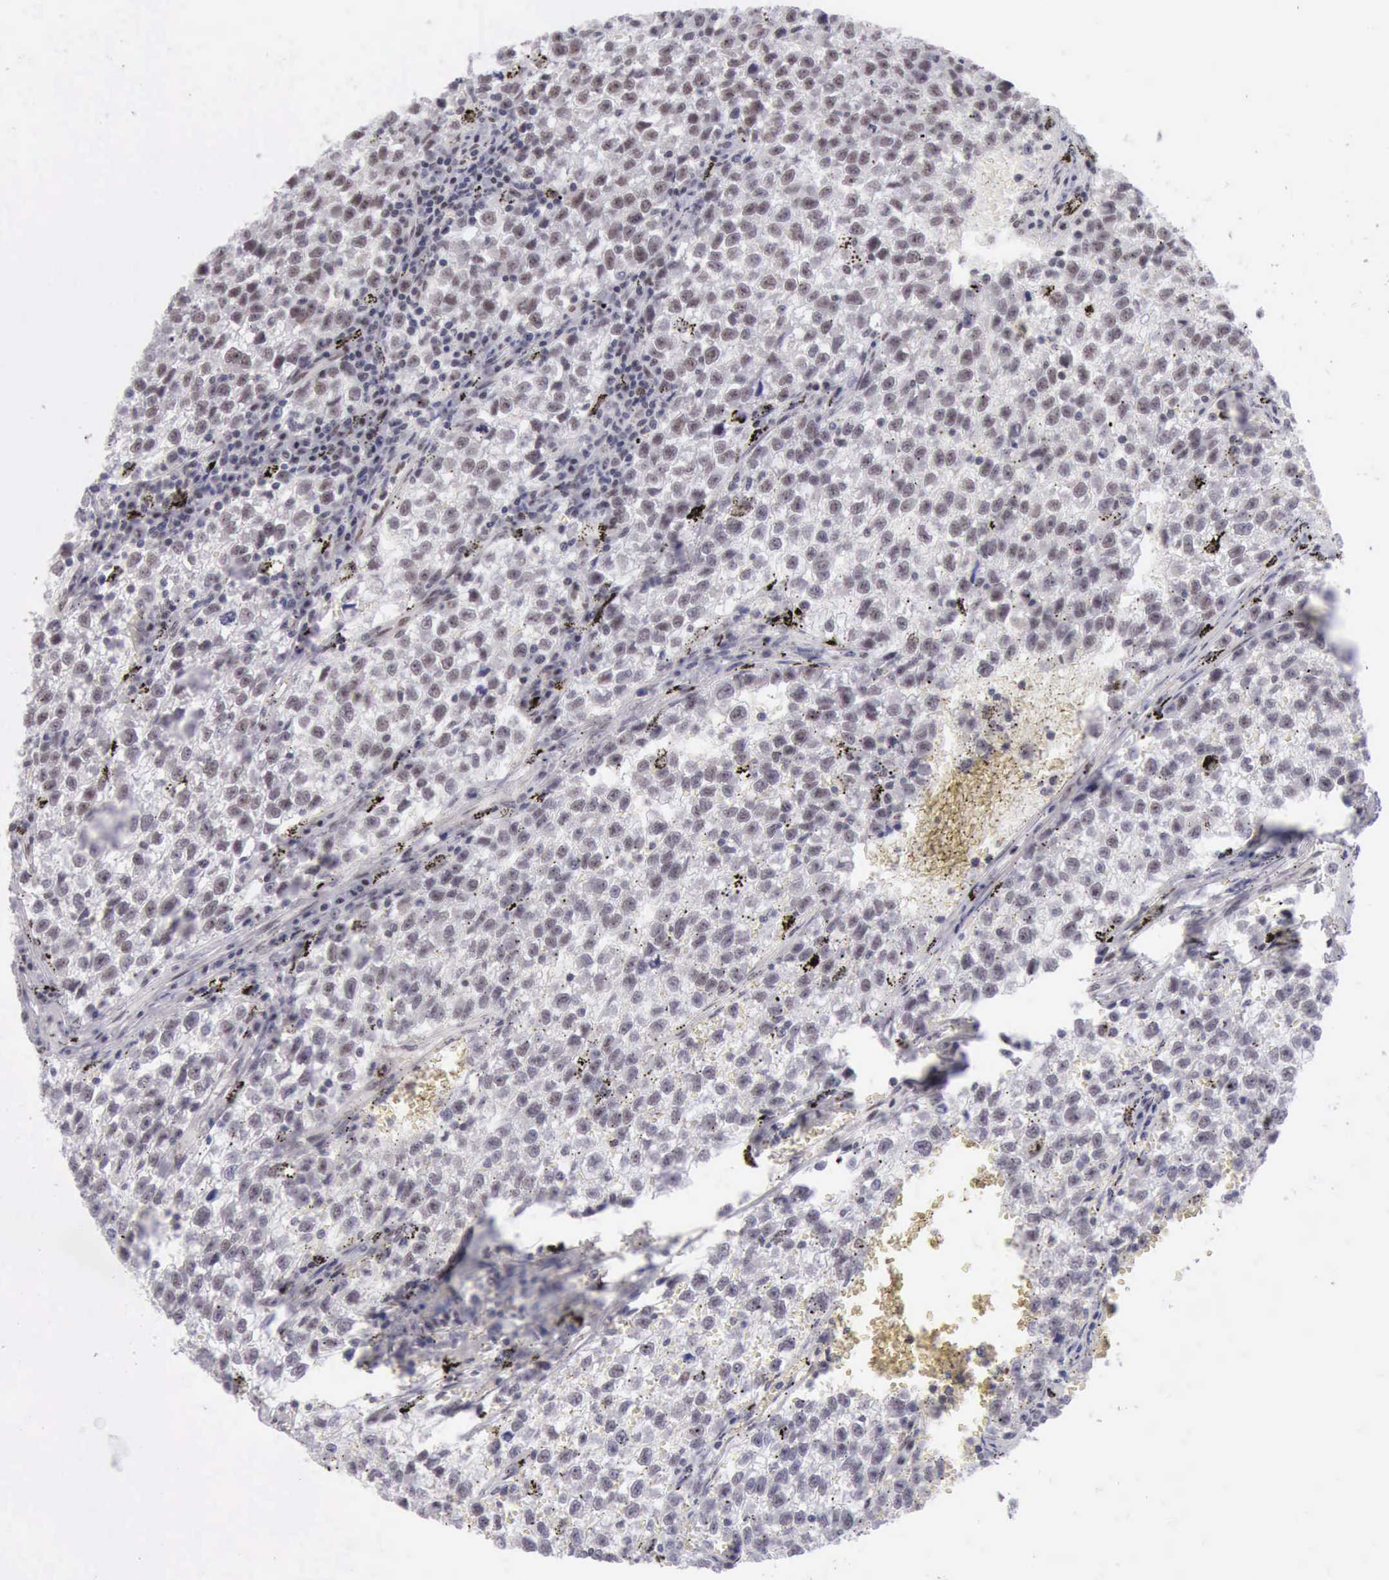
{"staining": {"intensity": "weak", "quantity": ">75%", "location": "nuclear"}, "tissue": "testis cancer", "cell_type": "Tumor cells", "image_type": "cancer", "snomed": [{"axis": "morphology", "description": "Seminoma, NOS"}, {"axis": "topography", "description": "Testis"}], "caption": "A brown stain labels weak nuclear staining of a protein in human seminoma (testis) tumor cells.", "gene": "ERCC4", "patient": {"sex": "male", "age": 35}}